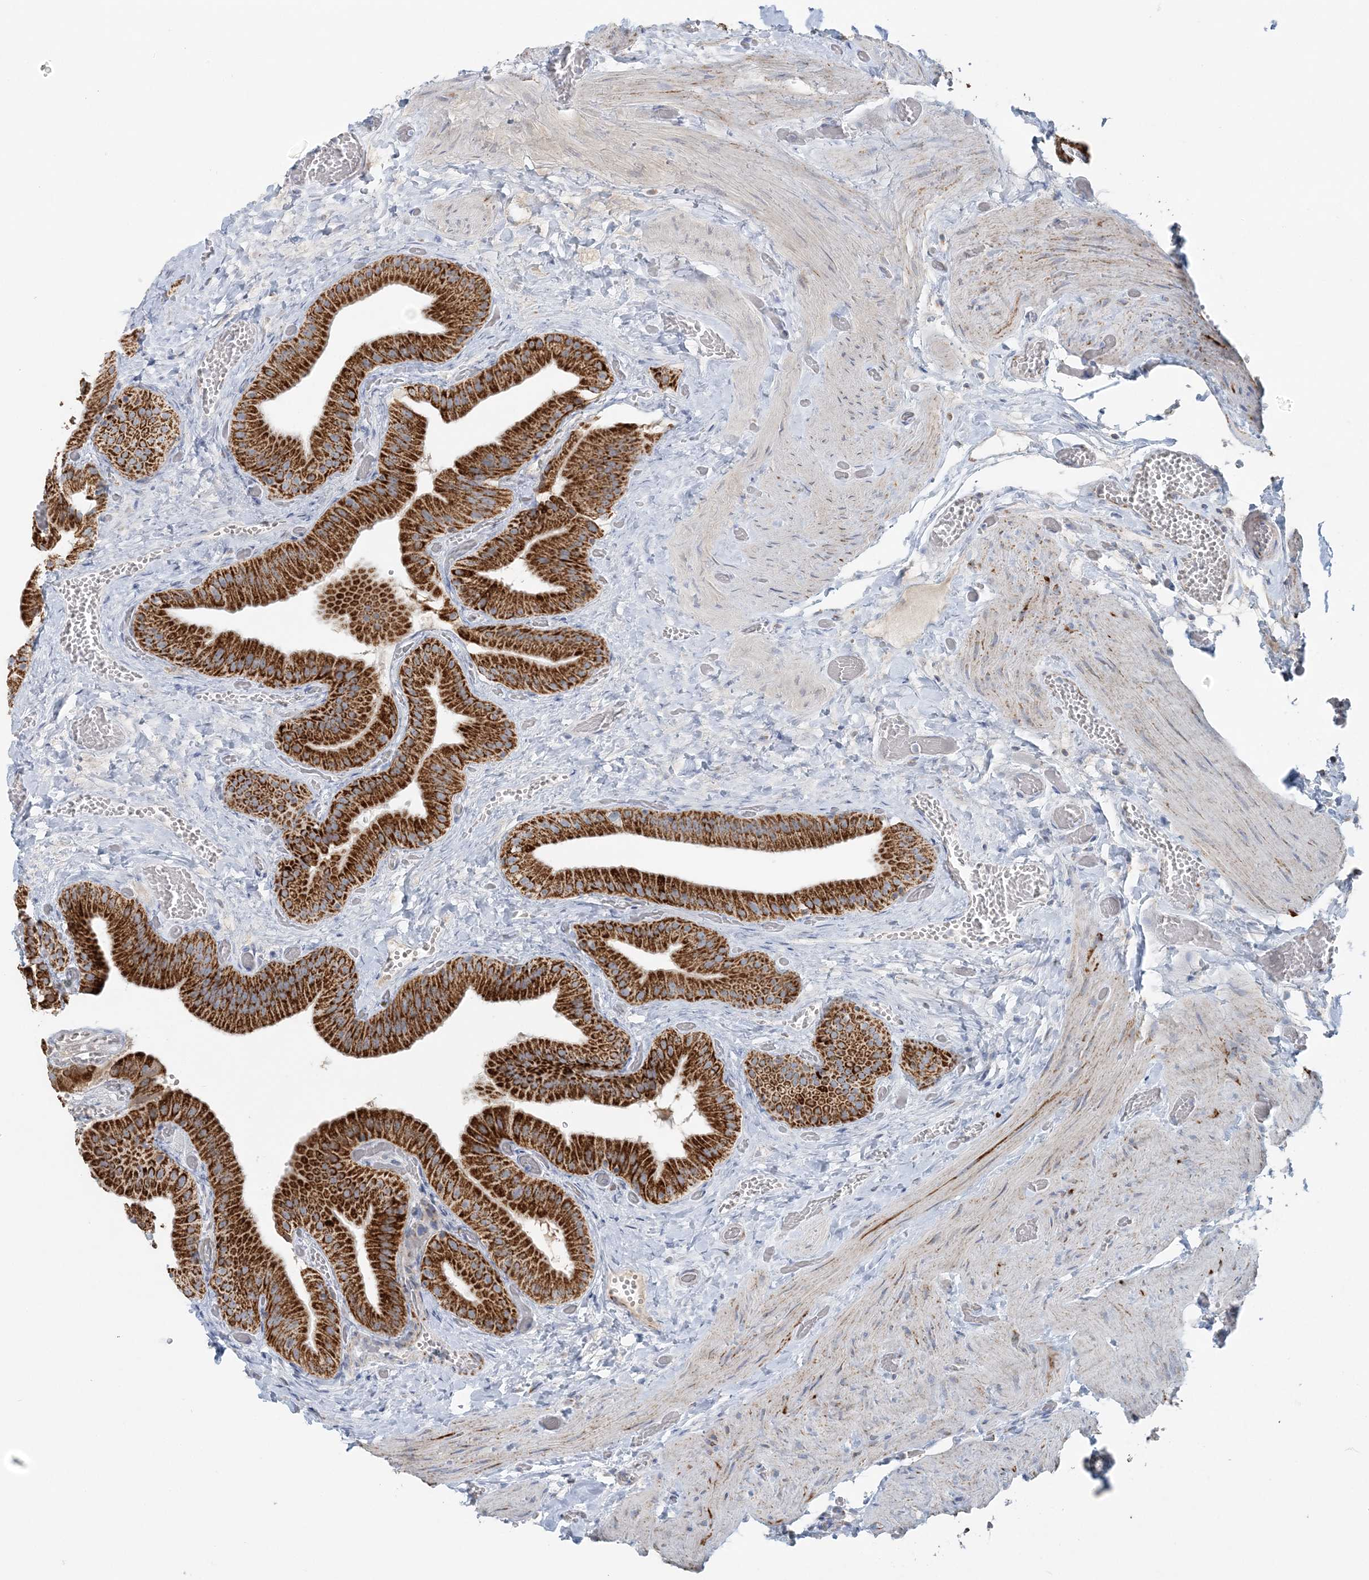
{"staining": {"intensity": "strong", "quantity": ">75%", "location": "cytoplasmic/membranous"}, "tissue": "gallbladder", "cell_type": "Glandular cells", "image_type": "normal", "snomed": [{"axis": "morphology", "description": "Normal tissue, NOS"}, {"axis": "topography", "description": "Gallbladder"}], "caption": "Brown immunohistochemical staining in normal gallbladder displays strong cytoplasmic/membranous staining in about >75% of glandular cells.", "gene": "PCCB", "patient": {"sex": "female", "age": 64}}